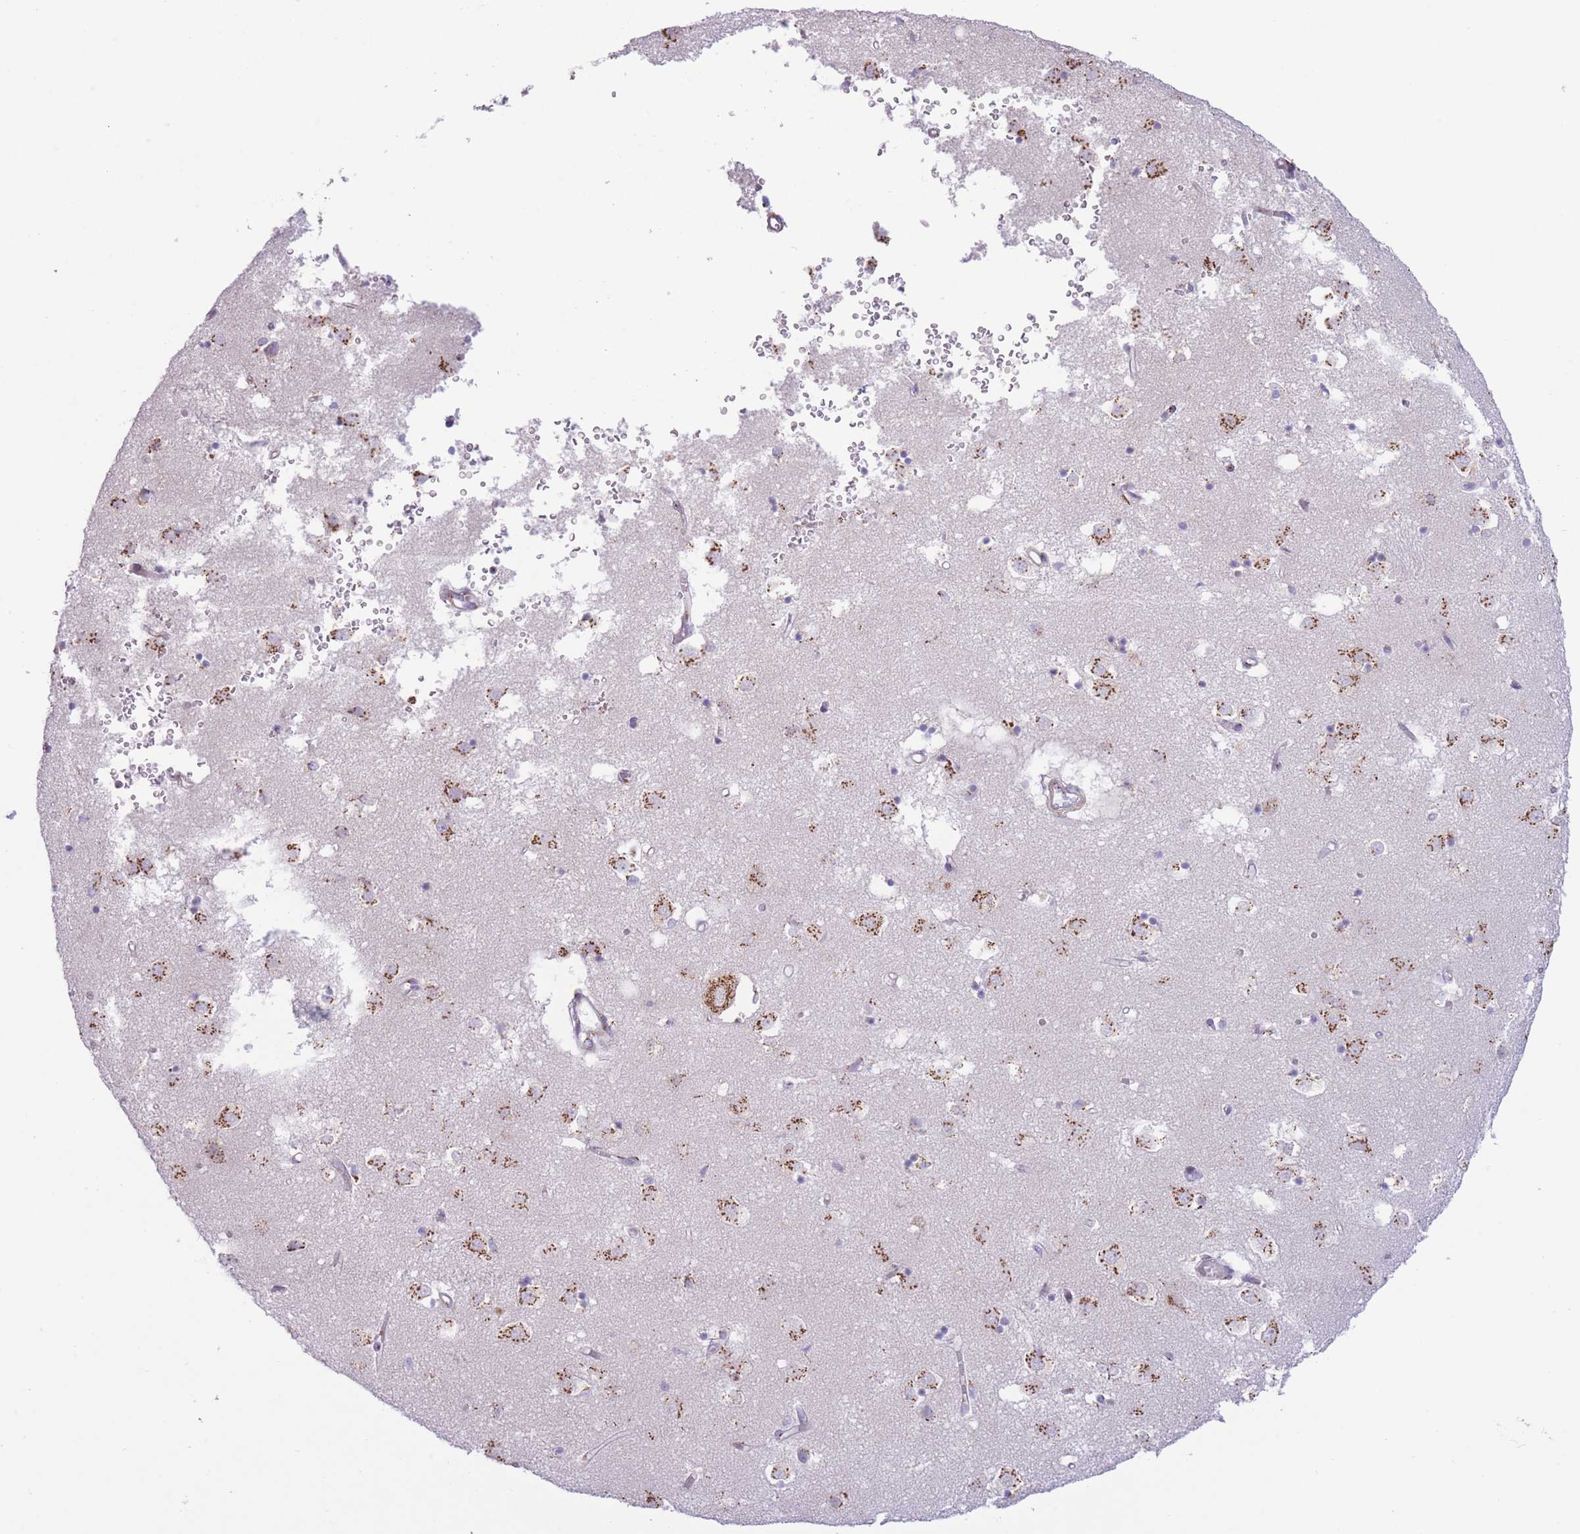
{"staining": {"intensity": "weak", "quantity": "<25%", "location": "cytoplasmic/membranous"}, "tissue": "caudate", "cell_type": "Glial cells", "image_type": "normal", "snomed": [{"axis": "morphology", "description": "Normal tissue, NOS"}, {"axis": "topography", "description": "Lateral ventricle wall"}], "caption": "This is an immunohistochemistry photomicrograph of normal human caudate. There is no staining in glial cells.", "gene": "MPND", "patient": {"sex": "male", "age": 70}}